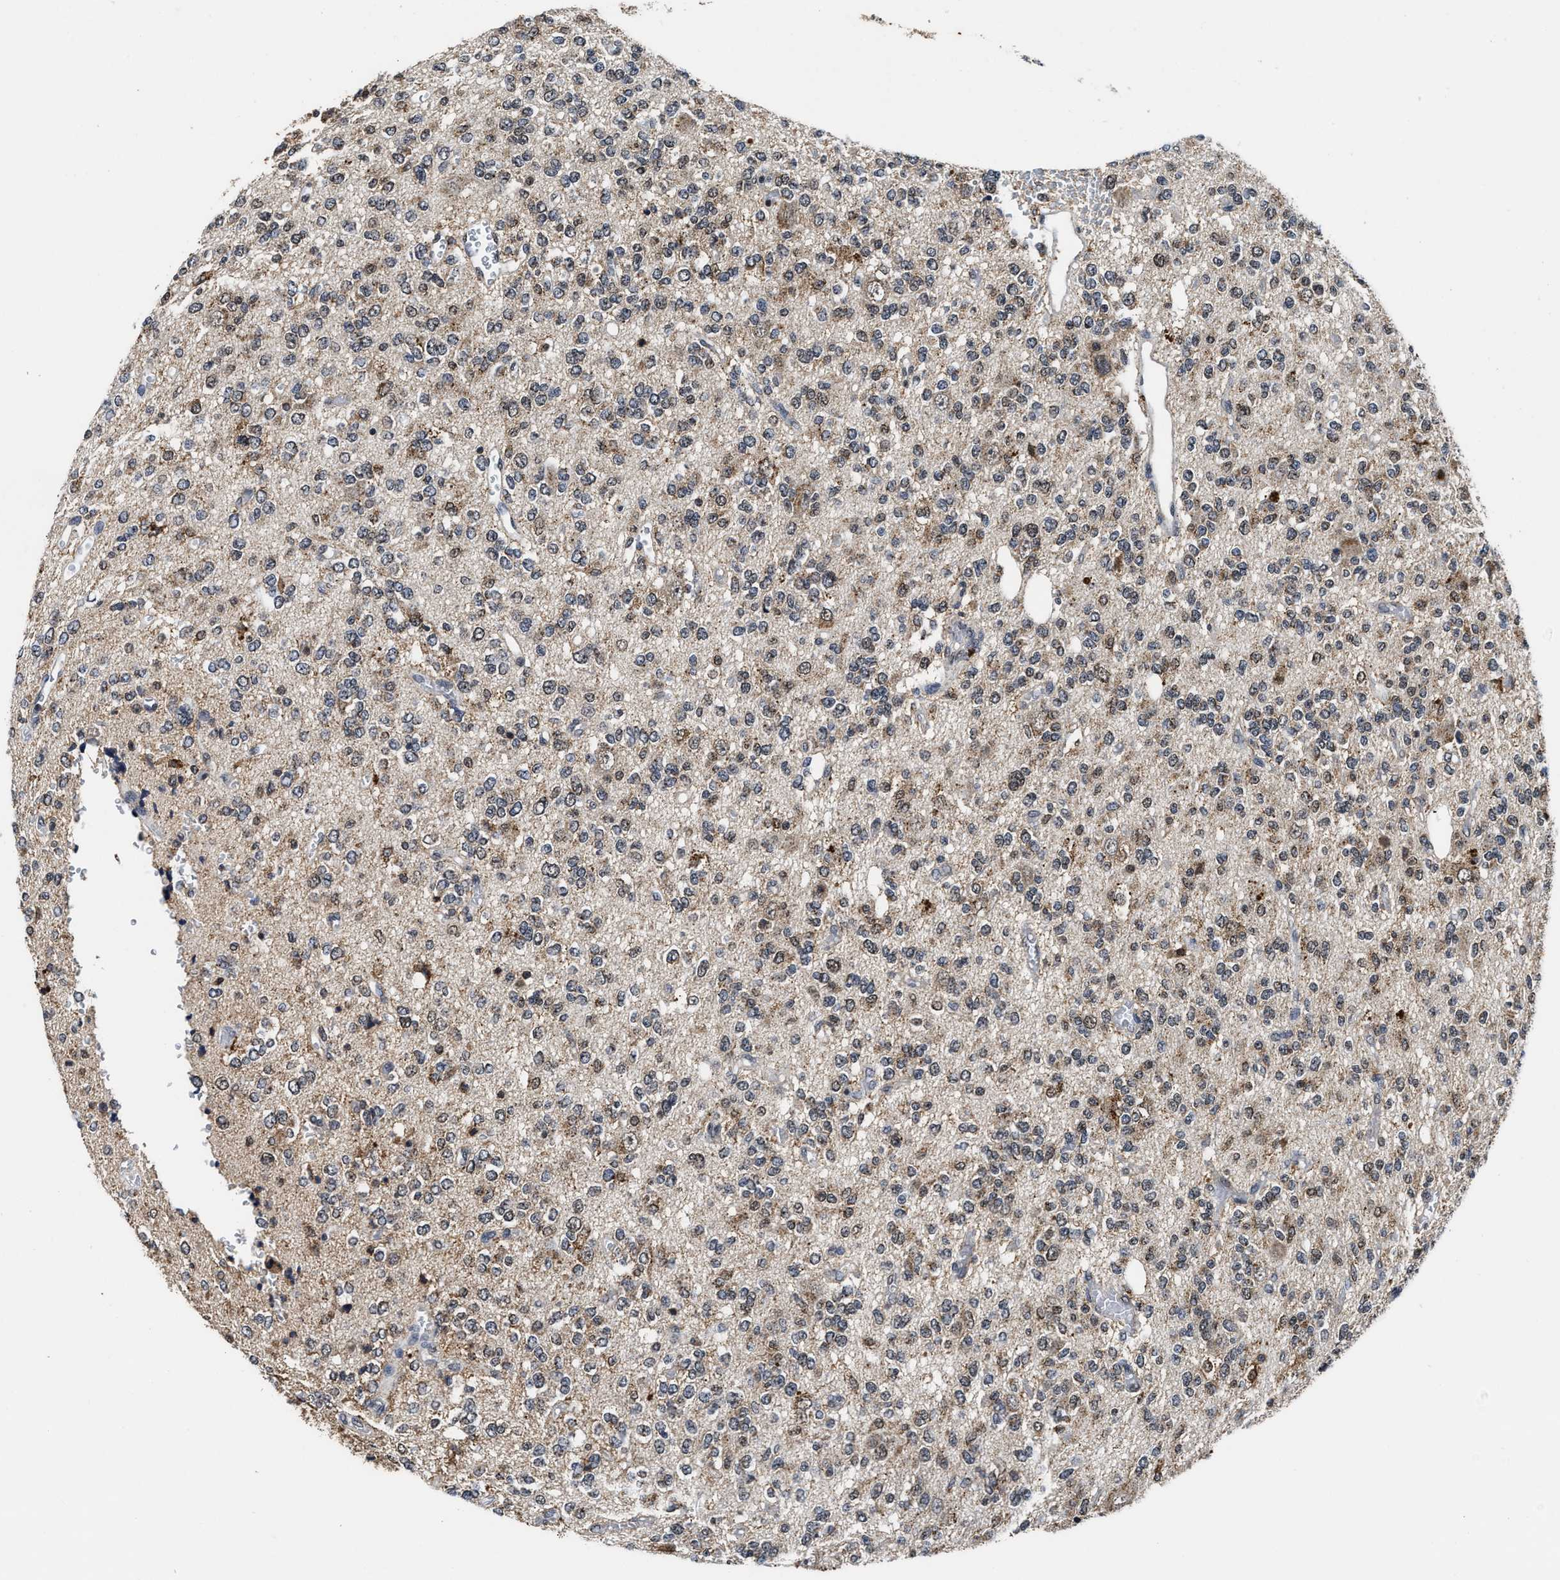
{"staining": {"intensity": "weak", "quantity": "25%-75%", "location": "cytoplasmic/membranous"}, "tissue": "glioma", "cell_type": "Tumor cells", "image_type": "cancer", "snomed": [{"axis": "morphology", "description": "Glioma, malignant, Low grade"}, {"axis": "topography", "description": "Brain"}], "caption": "Immunohistochemistry (IHC) (DAB) staining of glioma exhibits weak cytoplasmic/membranous protein expression in approximately 25%-75% of tumor cells.", "gene": "ACOX1", "patient": {"sex": "male", "age": 38}}